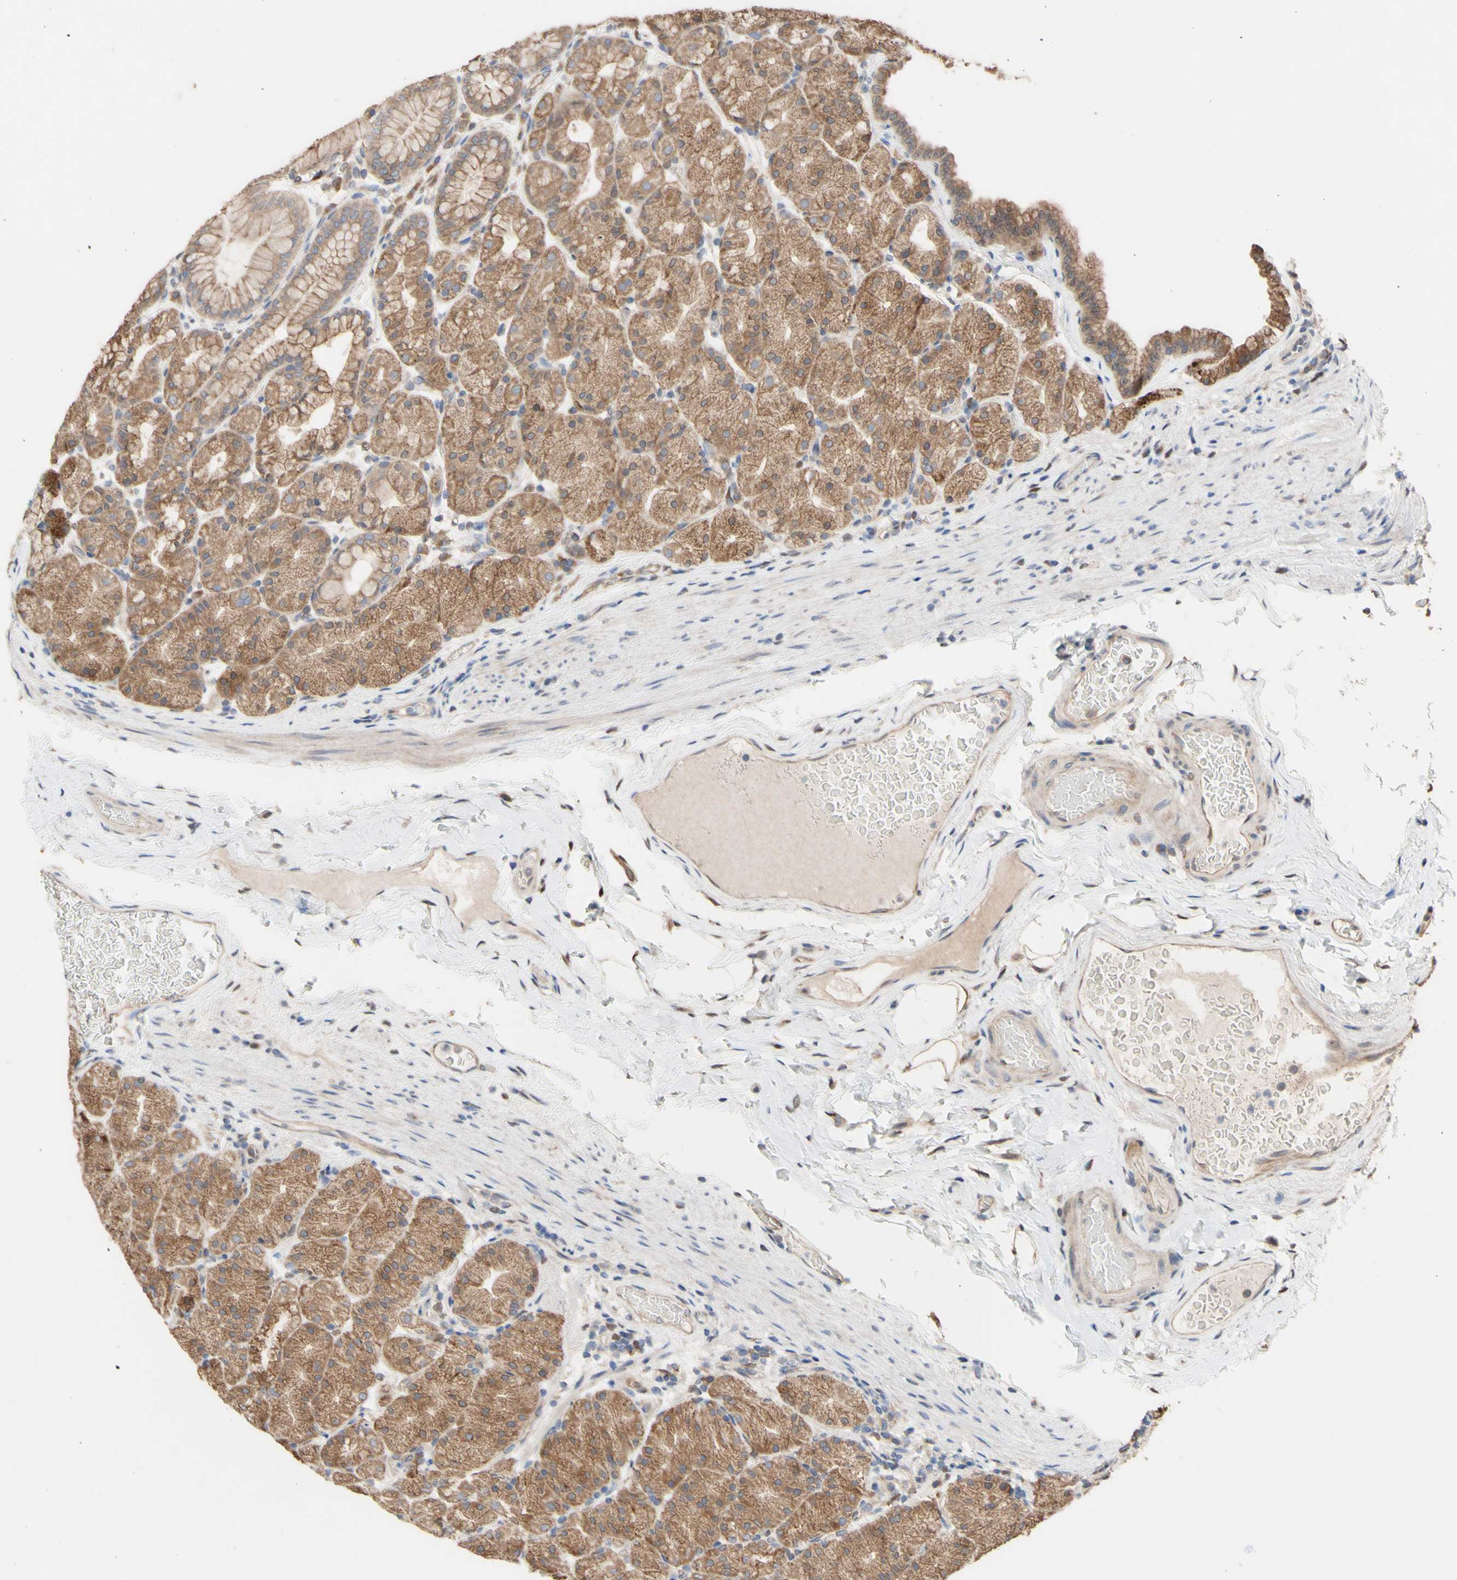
{"staining": {"intensity": "moderate", "quantity": ">75%", "location": "cytoplasmic/membranous"}, "tissue": "stomach", "cell_type": "Glandular cells", "image_type": "normal", "snomed": [{"axis": "morphology", "description": "Normal tissue, NOS"}, {"axis": "topography", "description": "Stomach, upper"}], "caption": "Immunohistochemical staining of benign human stomach reveals moderate cytoplasmic/membranous protein positivity in approximately >75% of glandular cells. (DAB = brown stain, brightfield microscopy at high magnification).", "gene": "NECTIN3", "patient": {"sex": "male", "age": 68}}